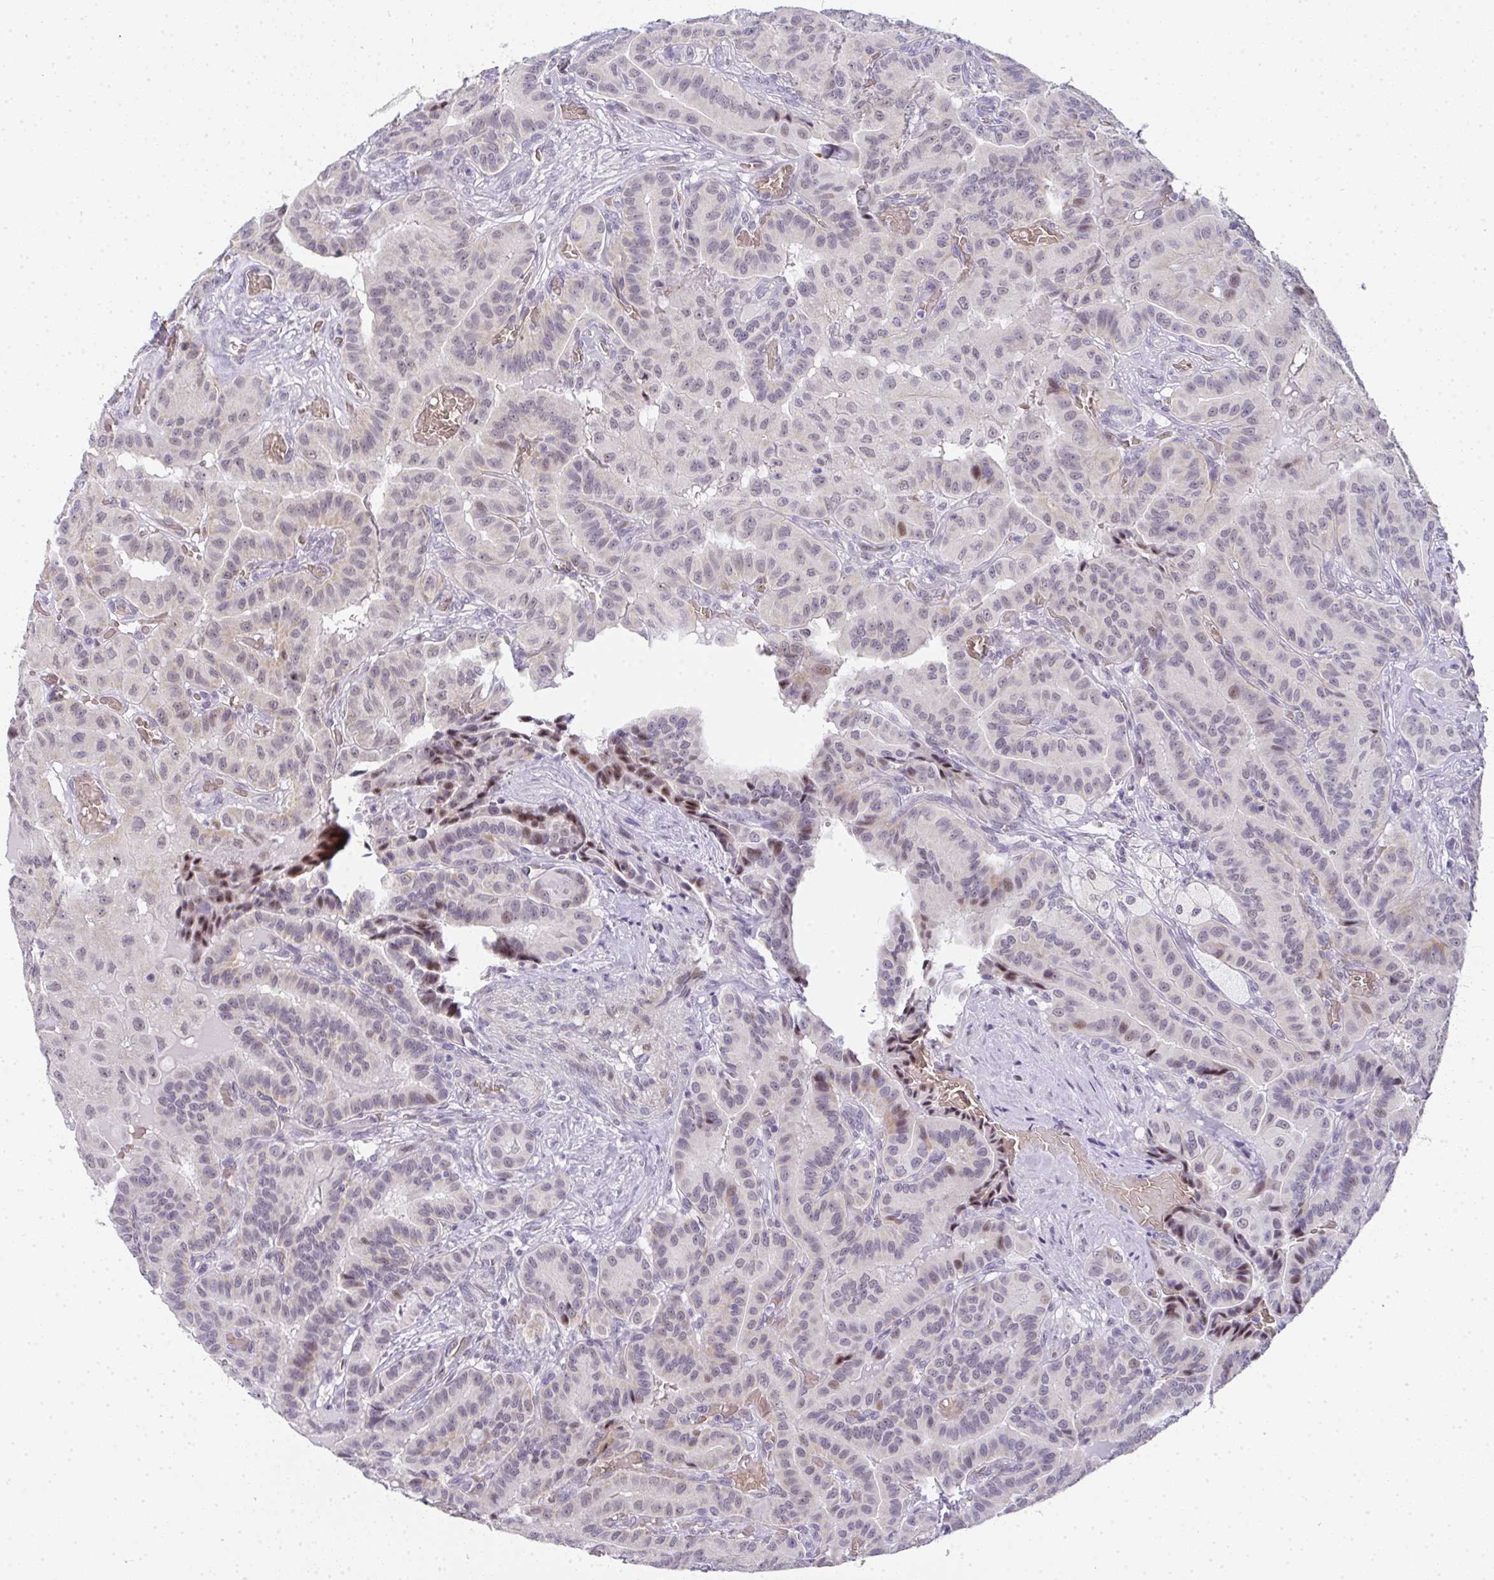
{"staining": {"intensity": "weak", "quantity": "<25%", "location": "nuclear"}, "tissue": "thyroid cancer", "cell_type": "Tumor cells", "image_type": "cancer", "snomed": [{"axis": "morphology", "description": "Papillary adenocarcinoma, NOS"}, {"axis": "morphology", "description": "Papillary adenoma metastatic"}, {"axis": "topography", "description": "Thyroid gland"}], "caption": "This is a micrograph of immunohistochemistry (IHC) staining of papillary adenoma metastatic (thyroid), which shows no staining in tumor cells. (Brightfield microscopy of DAB IHC at high magnification).", "gene": "TNMD", "patient": {"sex": "male", "age": 87}}